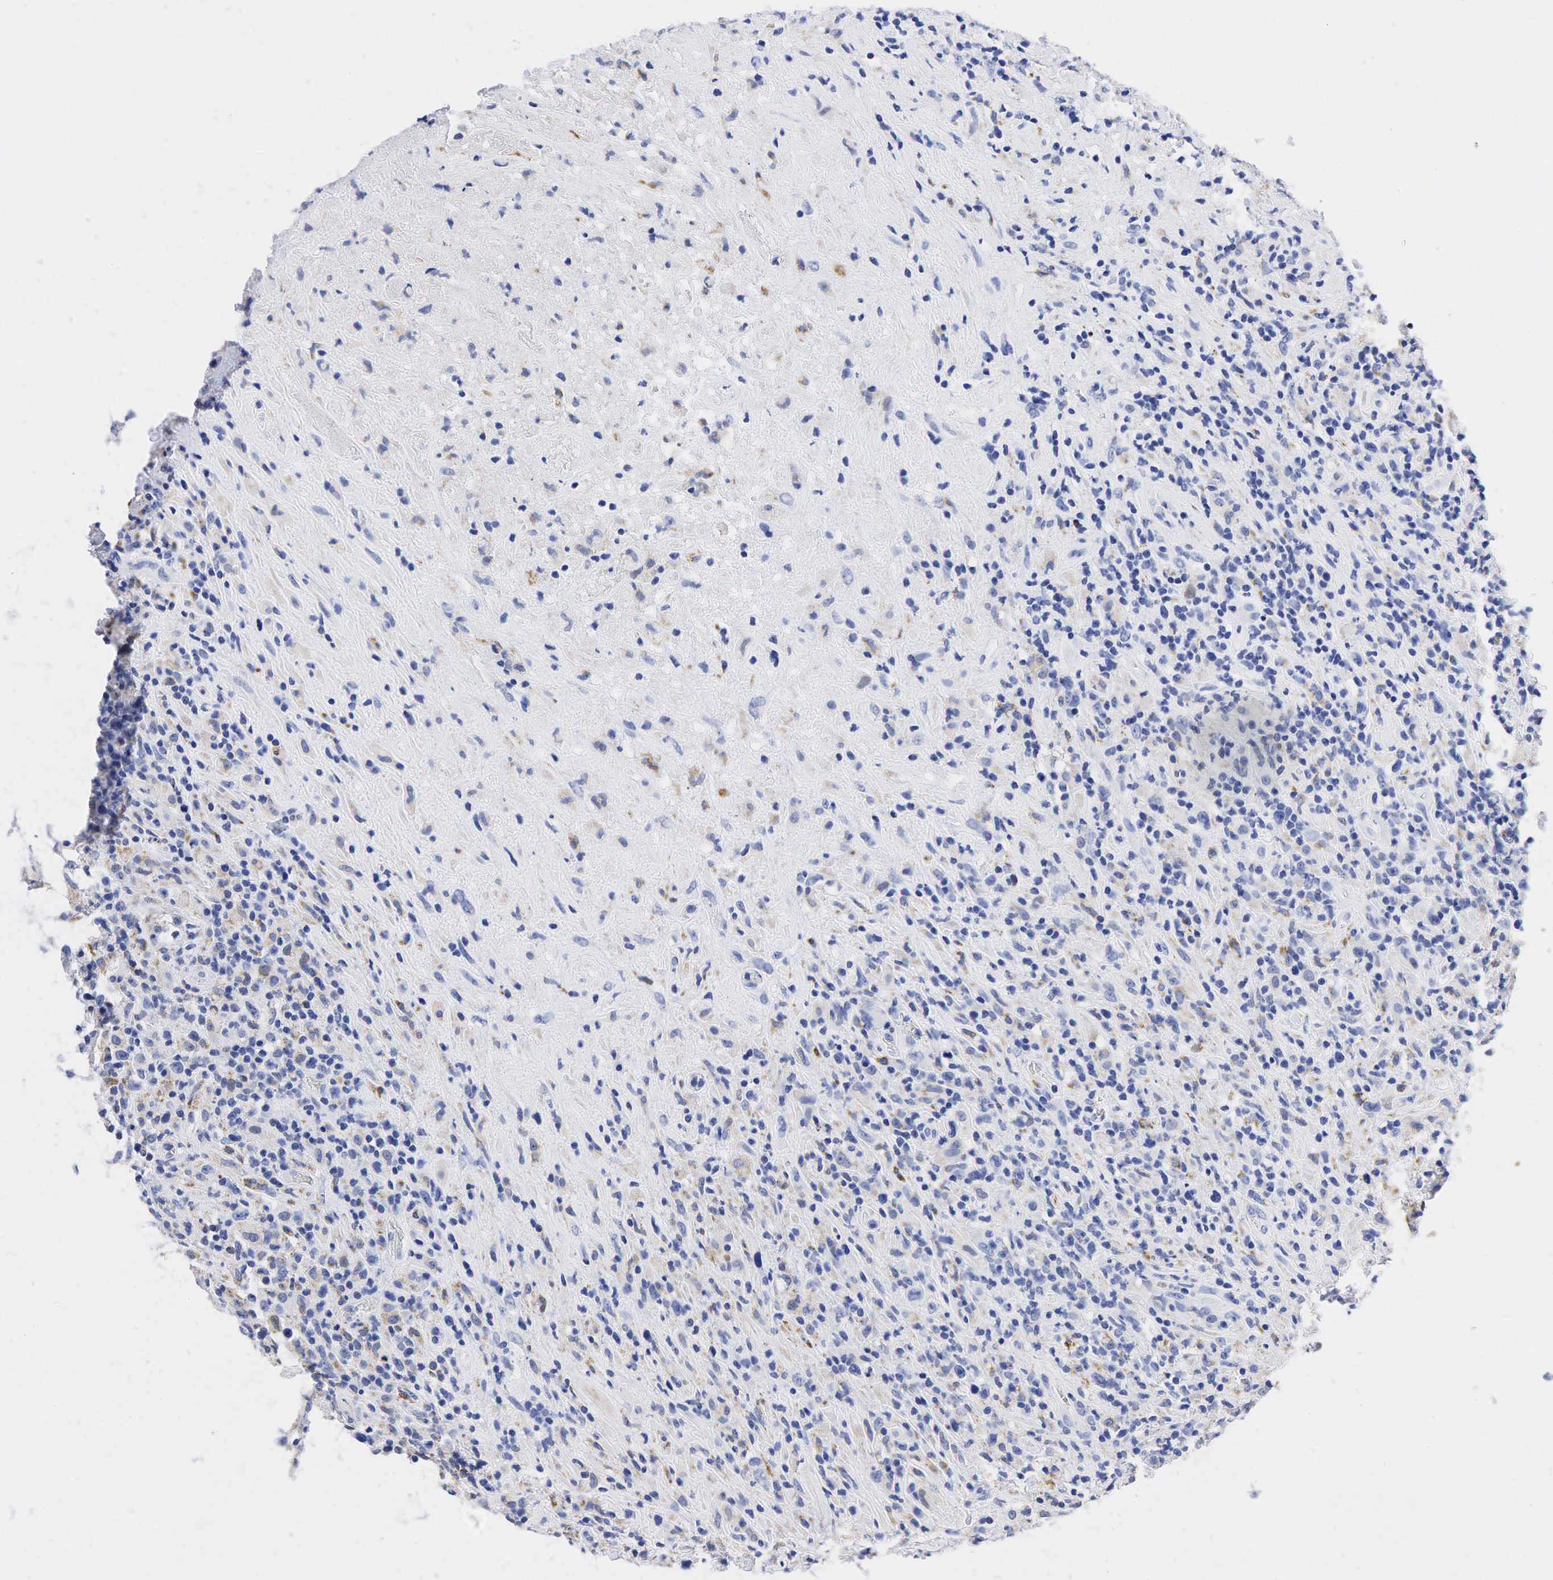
{"staining": {"intensity": "weak", "quantity": "<25%", "location": "cytoplasmic/membranous"}, "tissue": "lymphoma", "cell_type": "Tumor cells", "image_type": "cancer", "snomed": [{"axis": "morphology", "description": "Hodgkin's disease, NOS"}, {"axis": "topography", "description": "Lymph node"}], "caption": "High magnification brightfield microscopy of Hodgkin's disease stained with DAB (brown) and counterstained with hematoxylin (blue): tumor cells show no significant expression. Nuclei are stained in blue.", "gene": "SYP", "patient": {"sex": "male", "age": 46}}